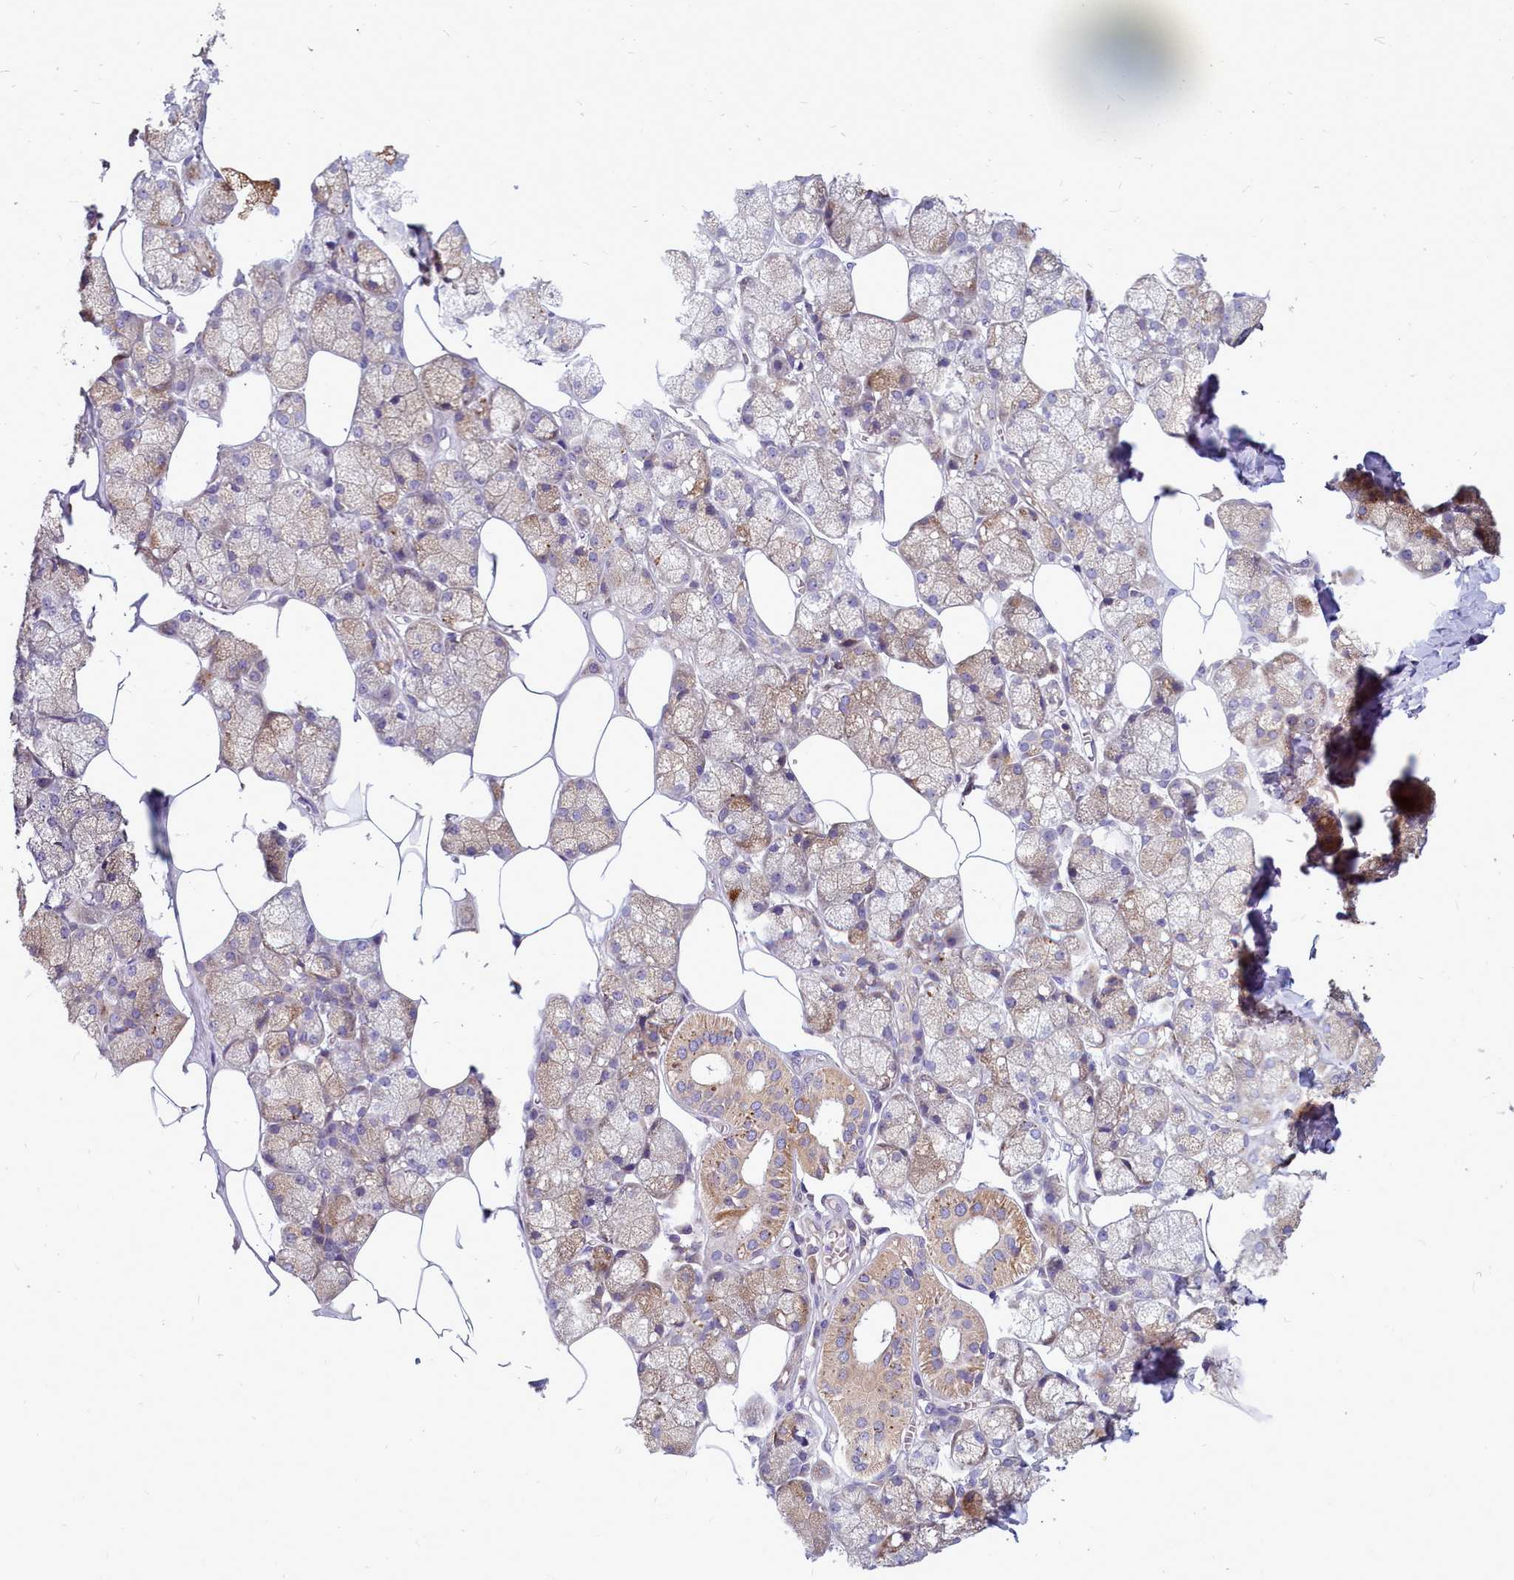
{"staining": {"intensity": "moderate", "quantity": "<25%", "location": "cytoplasmic/membranous"}, "tissue": "salivary gland", "cell_type": "Glandular cells", "image_type": "normal", "snomed": [{"axis": "morphology", "description": "Normal tissue, NOS"}, {"axis": "topography", "description": "Salivary gland"}], "caption": "Immunohistochemistry (IHC) (DAB (3,3'-diaminobenzidine)) staining of normal human salivary gland shows moderate cytoplasmic/membranous protein staining in about <25% of glandular cells.", "gene": "SMPD4", "patient": {"sex": "male", "age": 62}}